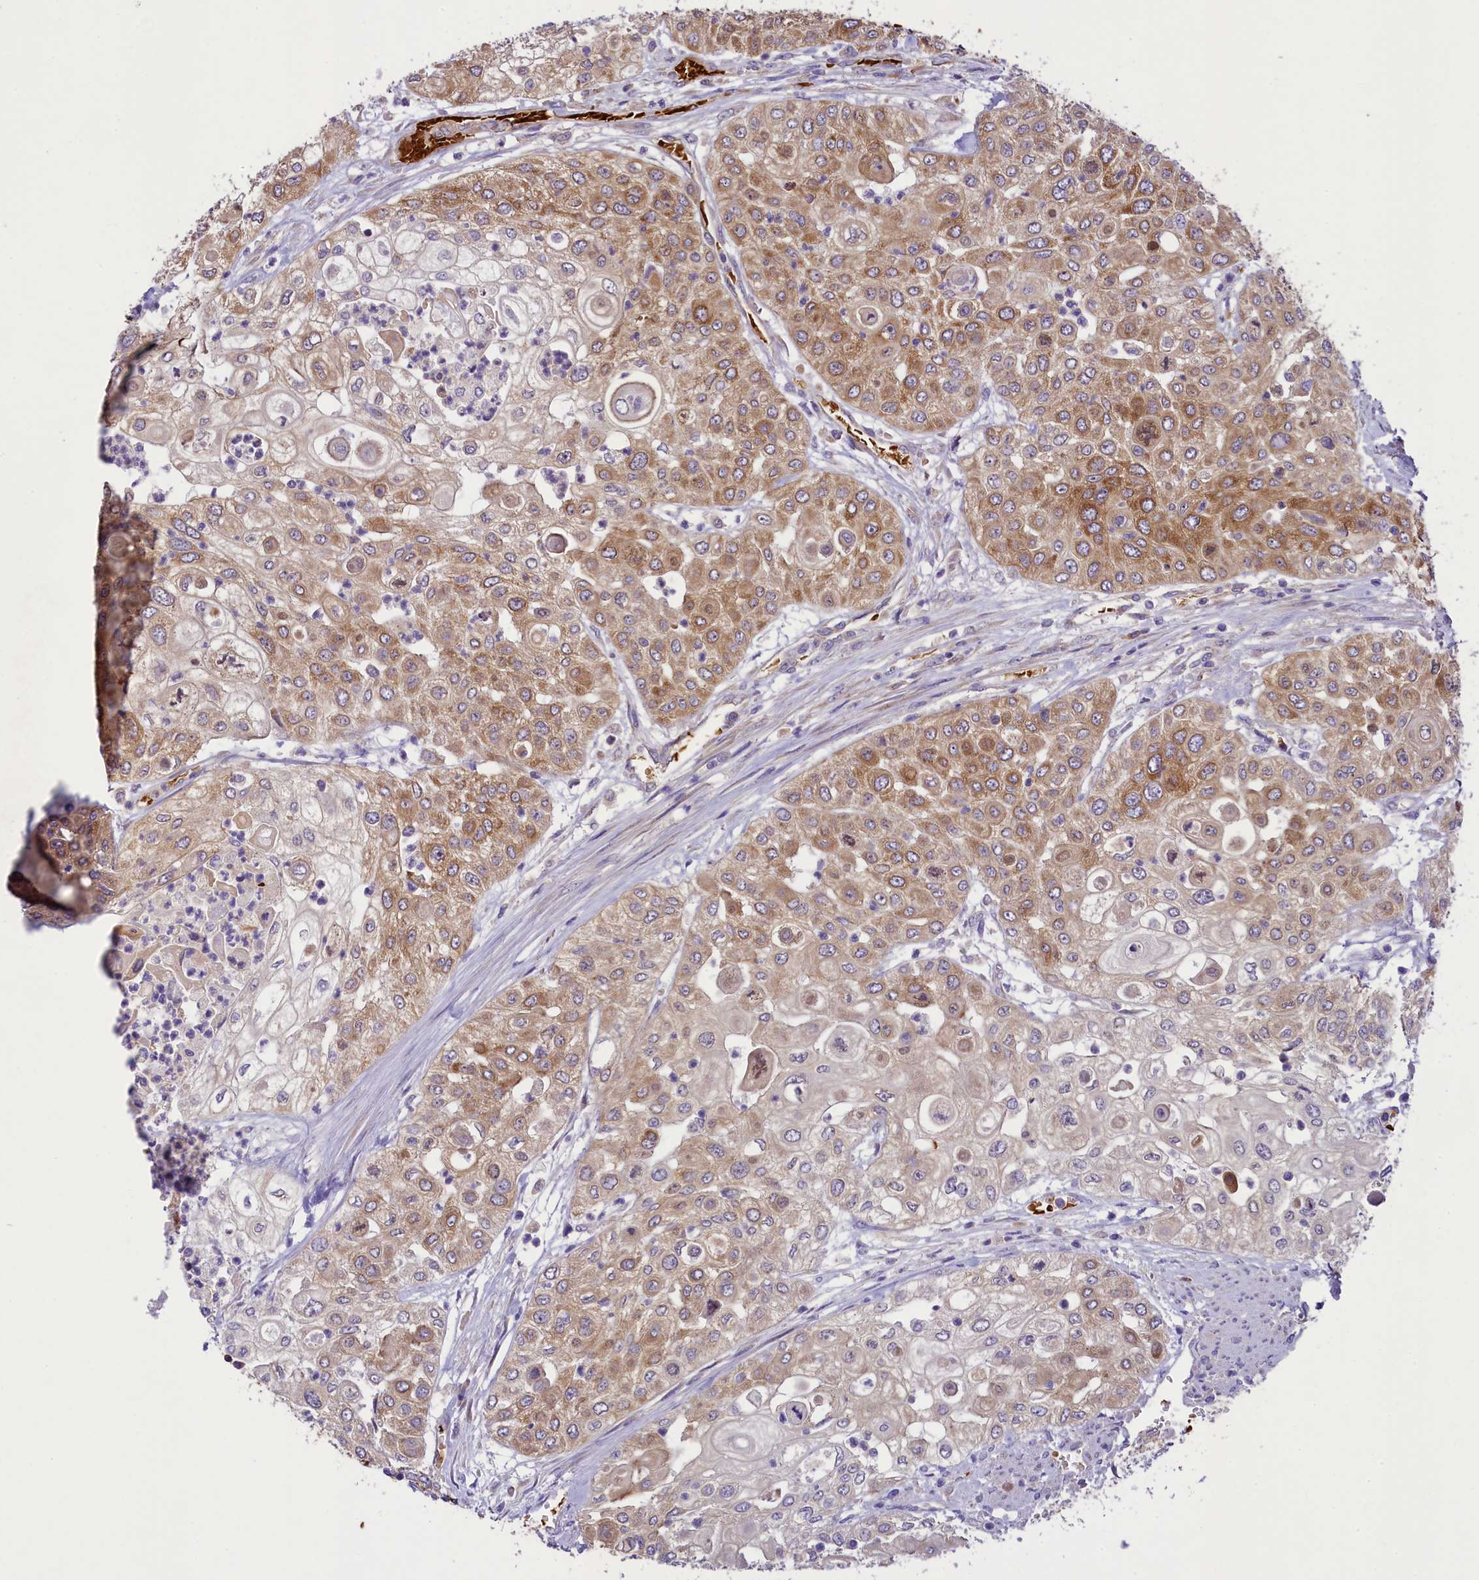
{"staining": {"intensity": "moderate", "quantity": "25%-75%", "location": "cytoplasmic/membranous"}, "tissue": "urothelial cancer", "cell_type": "Tumor cells", "image_type": "cancer", "snomed": [{"axis": "morphology", "description": "Urothelial carcinoma, High grade"}, {"axis": "topography", "description": "Urinary bladder"}], "caption": "There is medium levels of moderate cytoplasmic/membranous expression in tumor cells of urothelial carcinoma (high-grade), as demonstrated by immunohistochemical staining (brown color).", "gene": "LARP4", "patient": {"sex": "female", "age": 79}}